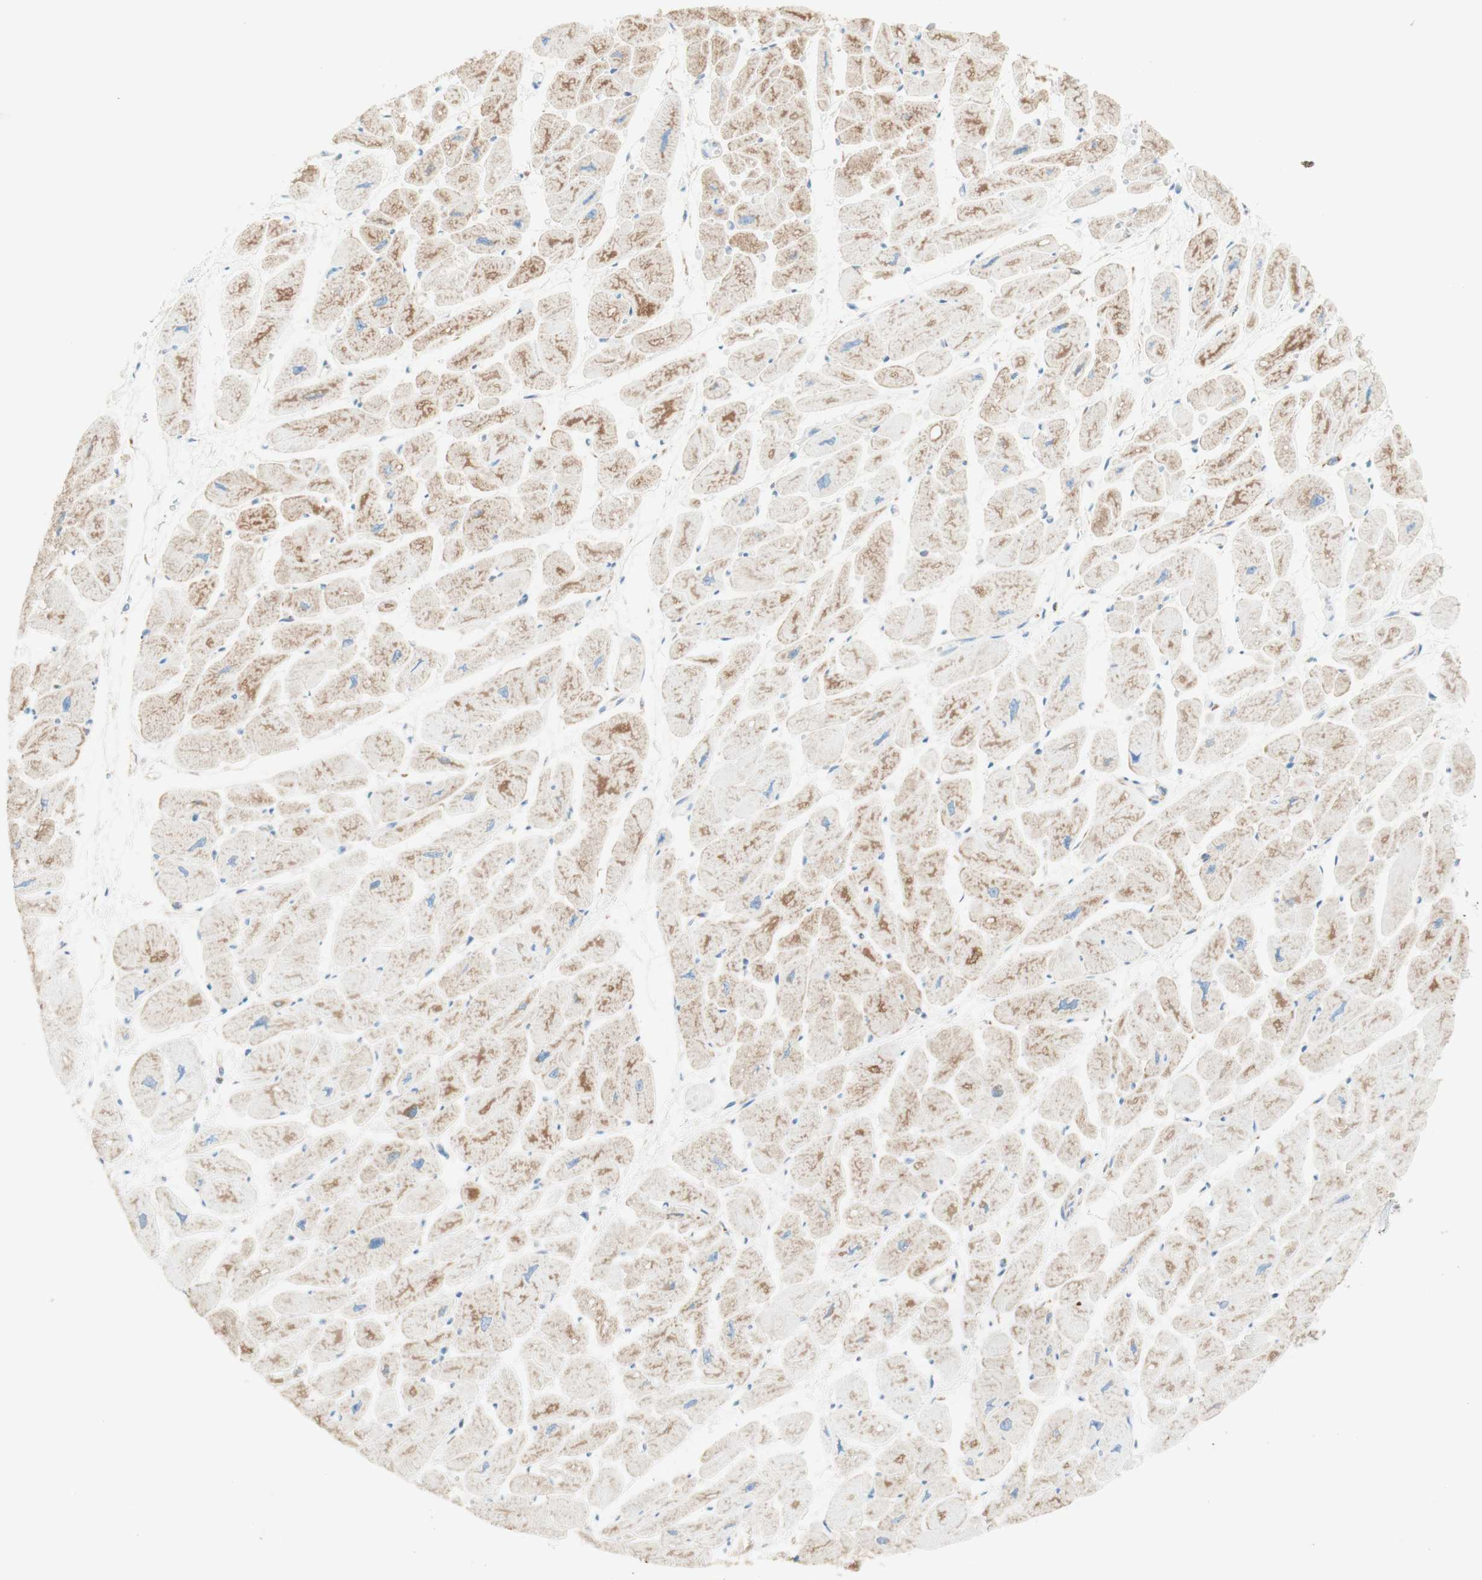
{"staining": {"intensity": "moderate", "quantity": ">75%", "location": "cytoplasmic/membranous"}, "tissue": "heart muscle", "cell_type": "Cardiomyocytes", "image_type": "normal", "snomed": [{"axis": "morphology", "description": "Normal tissue, NOS"}, {"axis": "topography", "description": "Heart"}], "caption": "Moderate cytoplasmic/membranous expression is seen in approximately >75% of cardiomyocytes in benign heart muscle. The protein is shown in brown color, while the nuclei are stained blue.", "gene": "TOMM20", "patient": {"sex": "female", "age": 54}}